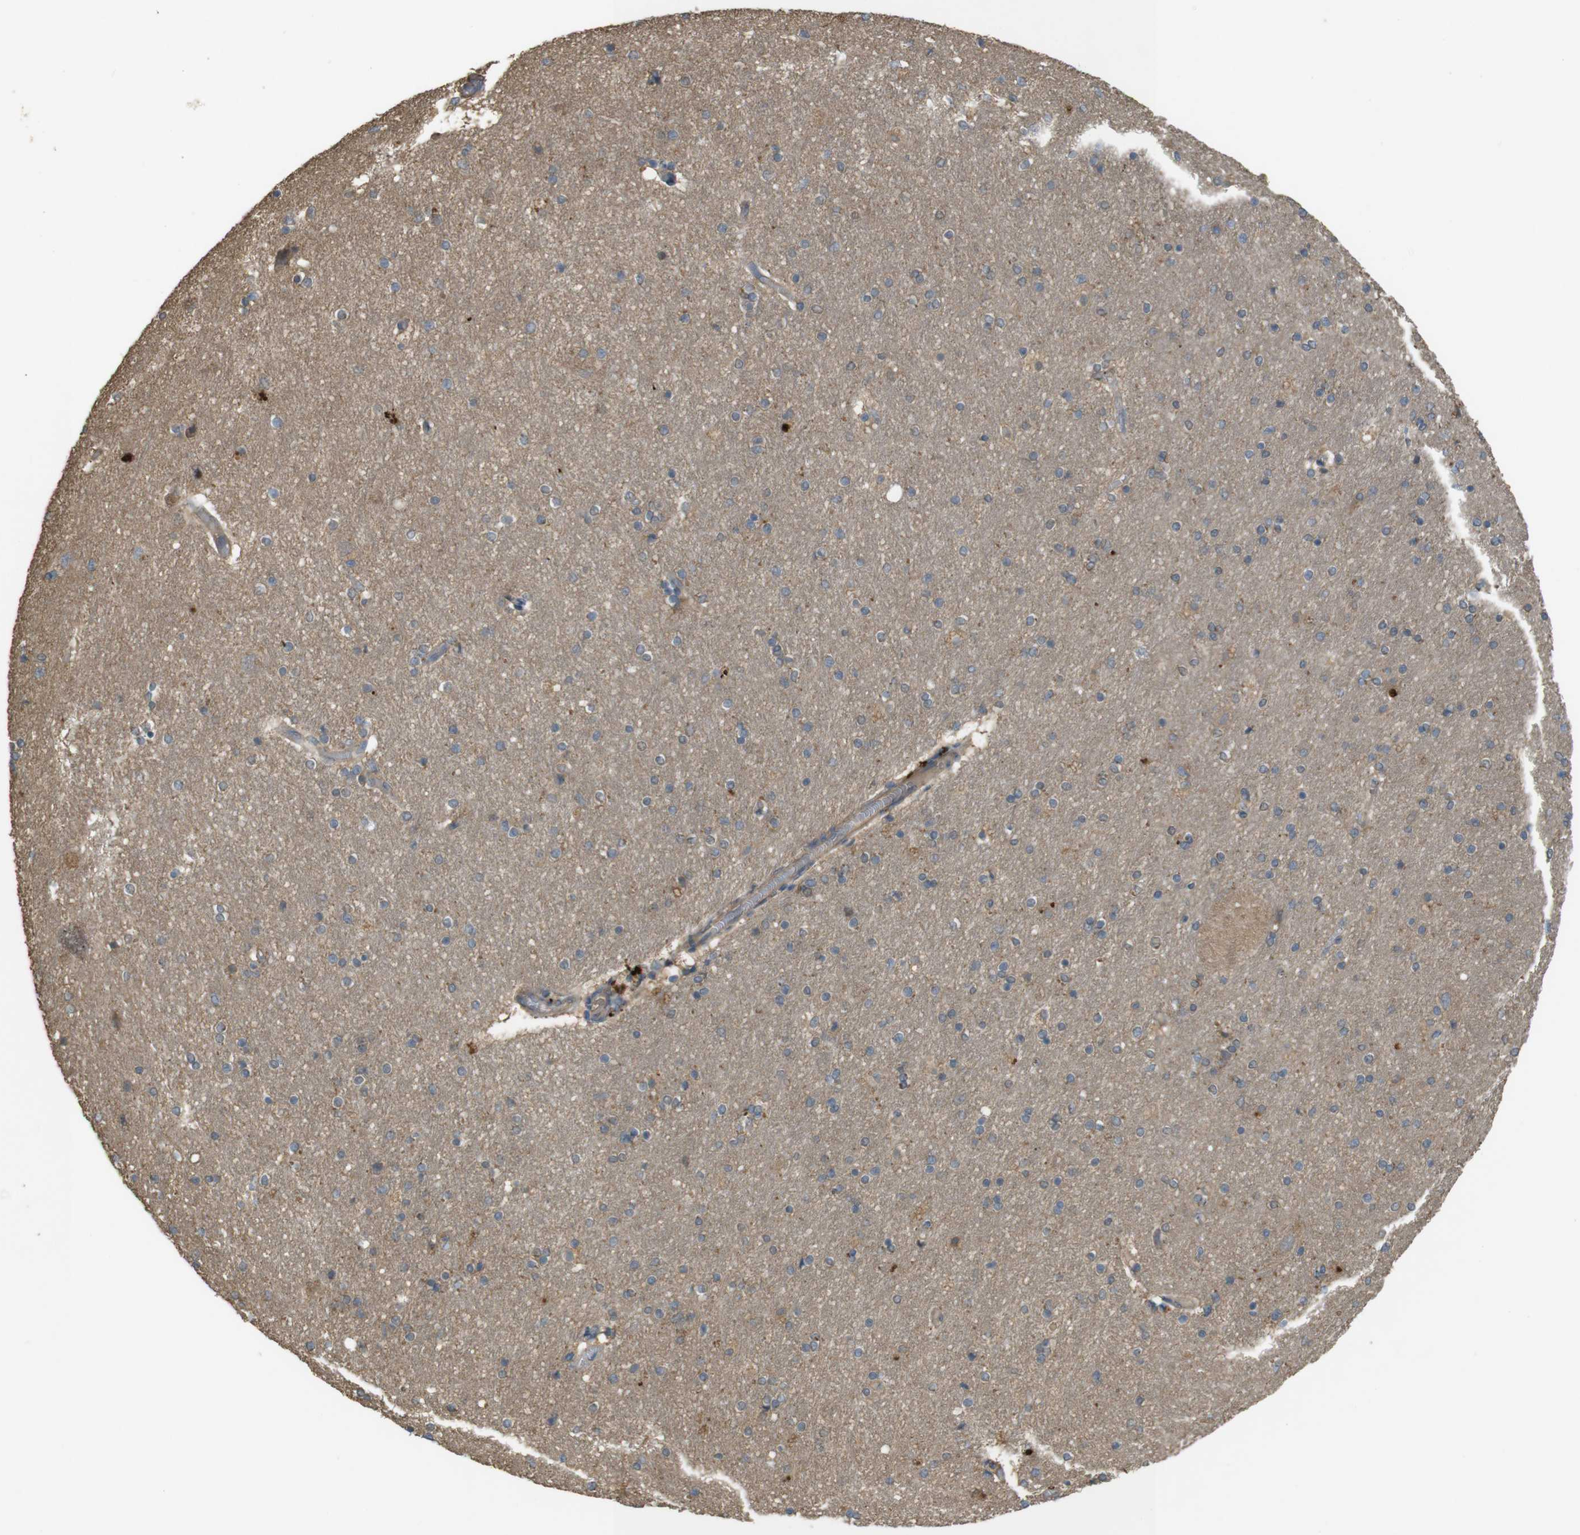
{"staining": {"intensity": "moderate", "quantity": "<25%", "location": "cytoplasmic/membranous"}, "tissue": "hippocampus", "cell_type": "Glial cells", "image_type": "normal", "snomed": [{"axis": "morphology", "description": "Normal tissue, NOS"}, {"axis": "topography", "description": "Hippocampus"}], "caption": "This is an image of IHC staining of benign hippocampus, which shows moderate expression in the cytoplasmic/membranous of glial cells.", "gene": "ZDHHC20", "patient": {"sex": "female", "age": 54}}